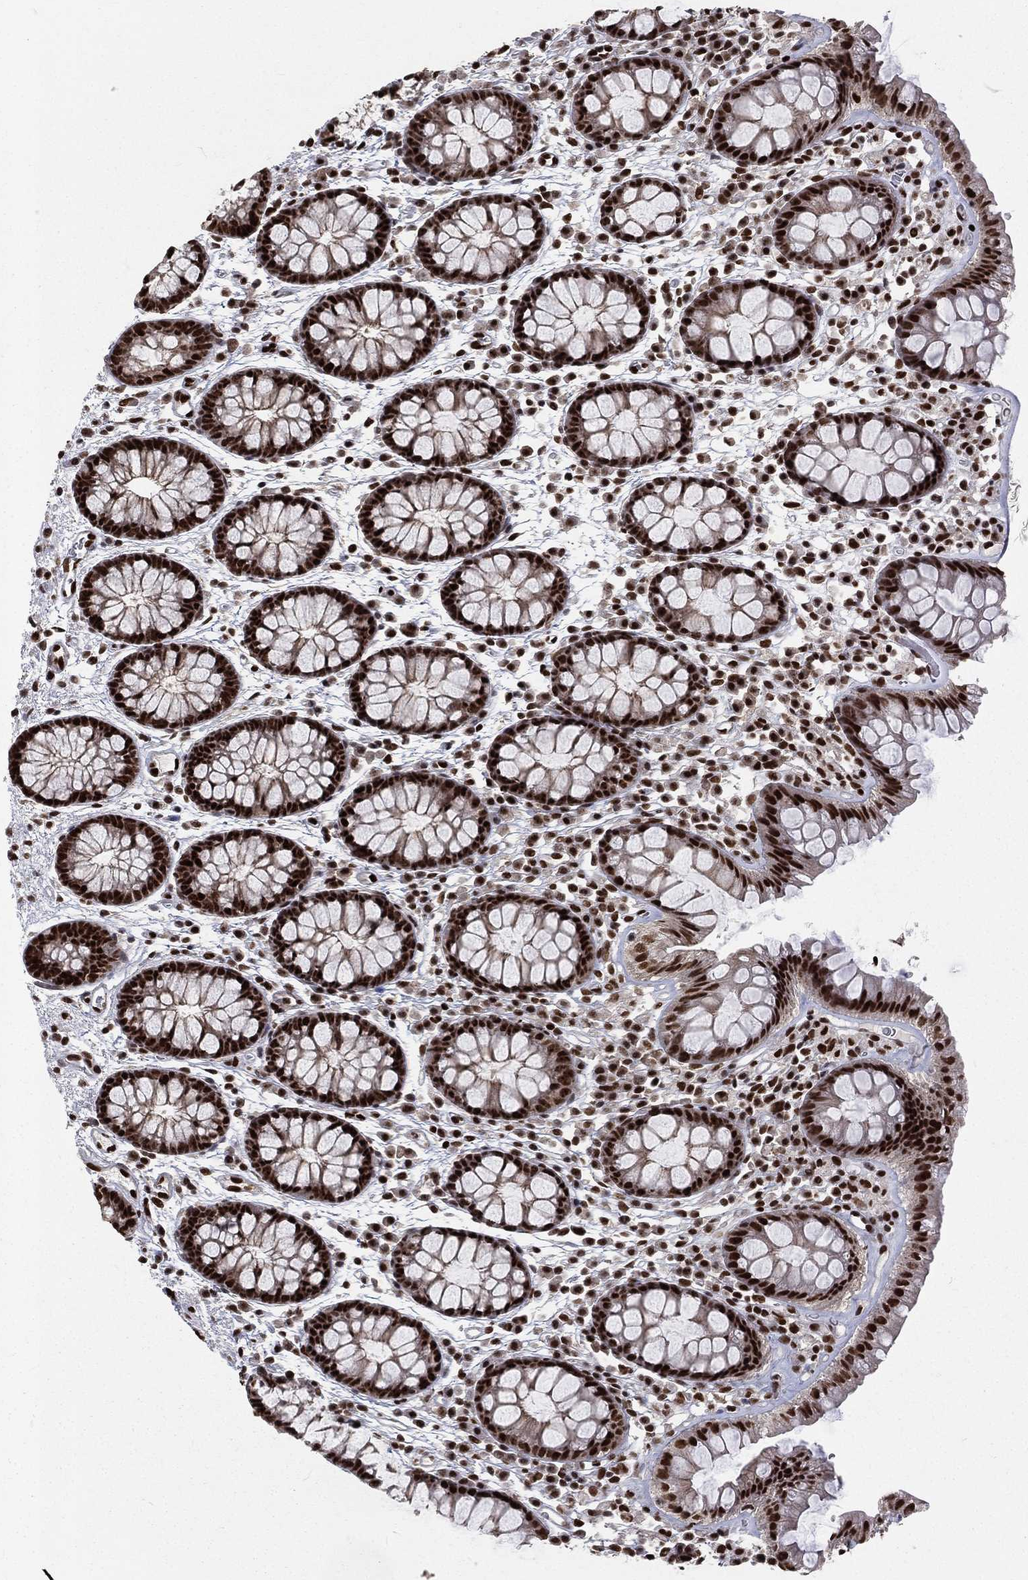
{"staining": {"intensity": "strong", "quantity": ">75%", "location": "nuclear"}, "tissue": "colon", "cell_type": "Endothelial cells", "image_type": "normal", "snomed": [{"axis": "morphology", "description": "Normal tissue, NOS"}, {"axis": "topography", "description": "Colon"}], "caption": "IHC (DAB (3,3'-diaminobenzidine)) staining of normal colon shows strong nuclear protein positivity in approximately >75% of endothelial cells.", "gene": "POLB", "patient": {"sex": "male", "age": 76}}